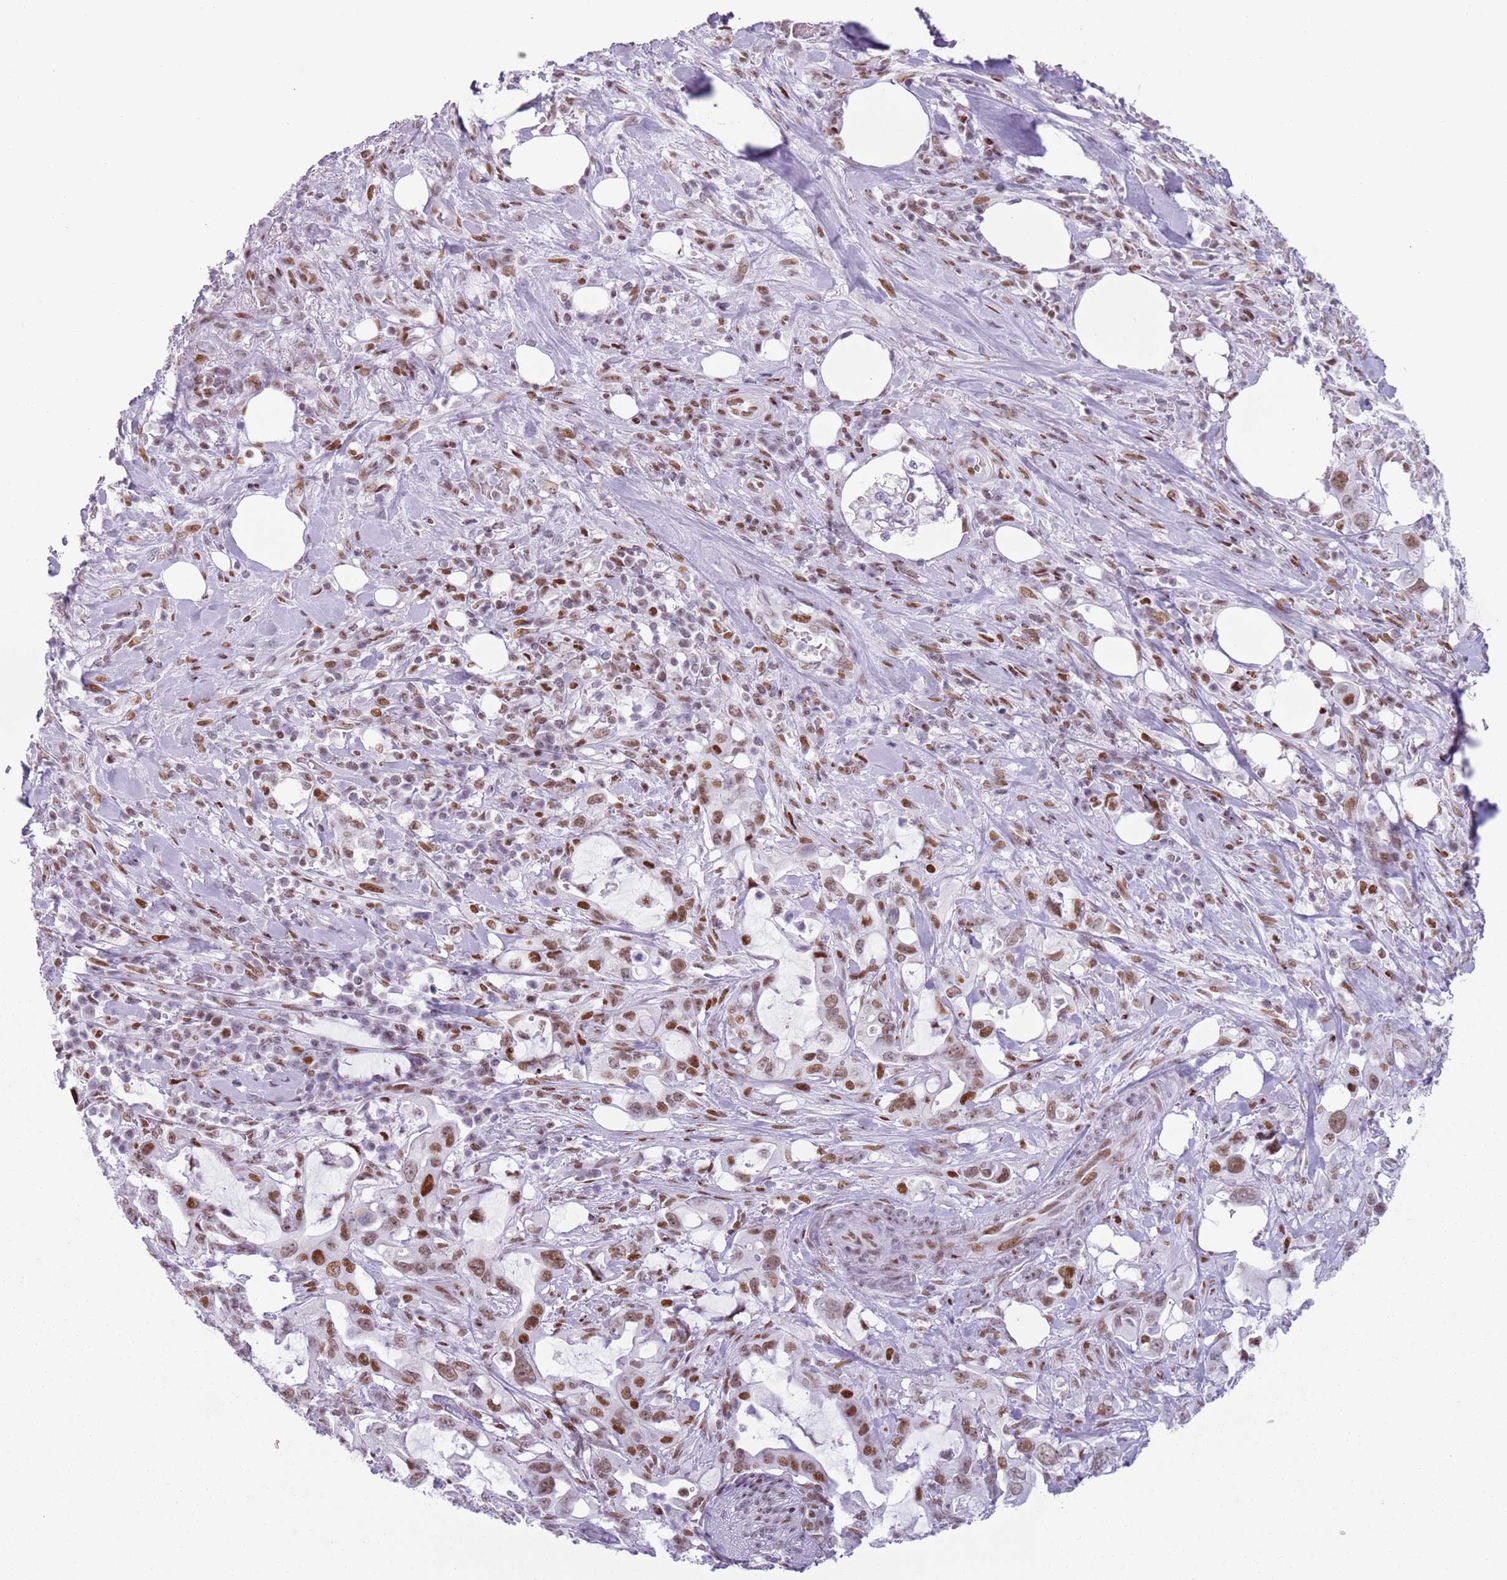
{"staining": {"intensity": "moderate", "quantity": ">75%", "location": "nuclear"}, "tissue": "pancreatic cancer", "cell_type": "Tumor cells", "image_type": "cancer", "snomed": [{"axis": "morphology", "description": "Adenocarcinoma, NOS"}, {"axis": "topography", "description": "Pancreas"}], "caption": "There is medium levels of moderate nuclear expression in tumor cells of pancreatic cancer, as demonstrated by immunohistochemical staining (brown color).", "gene": "FAM104B", "patient": {"sex": "female", "age": 61}}